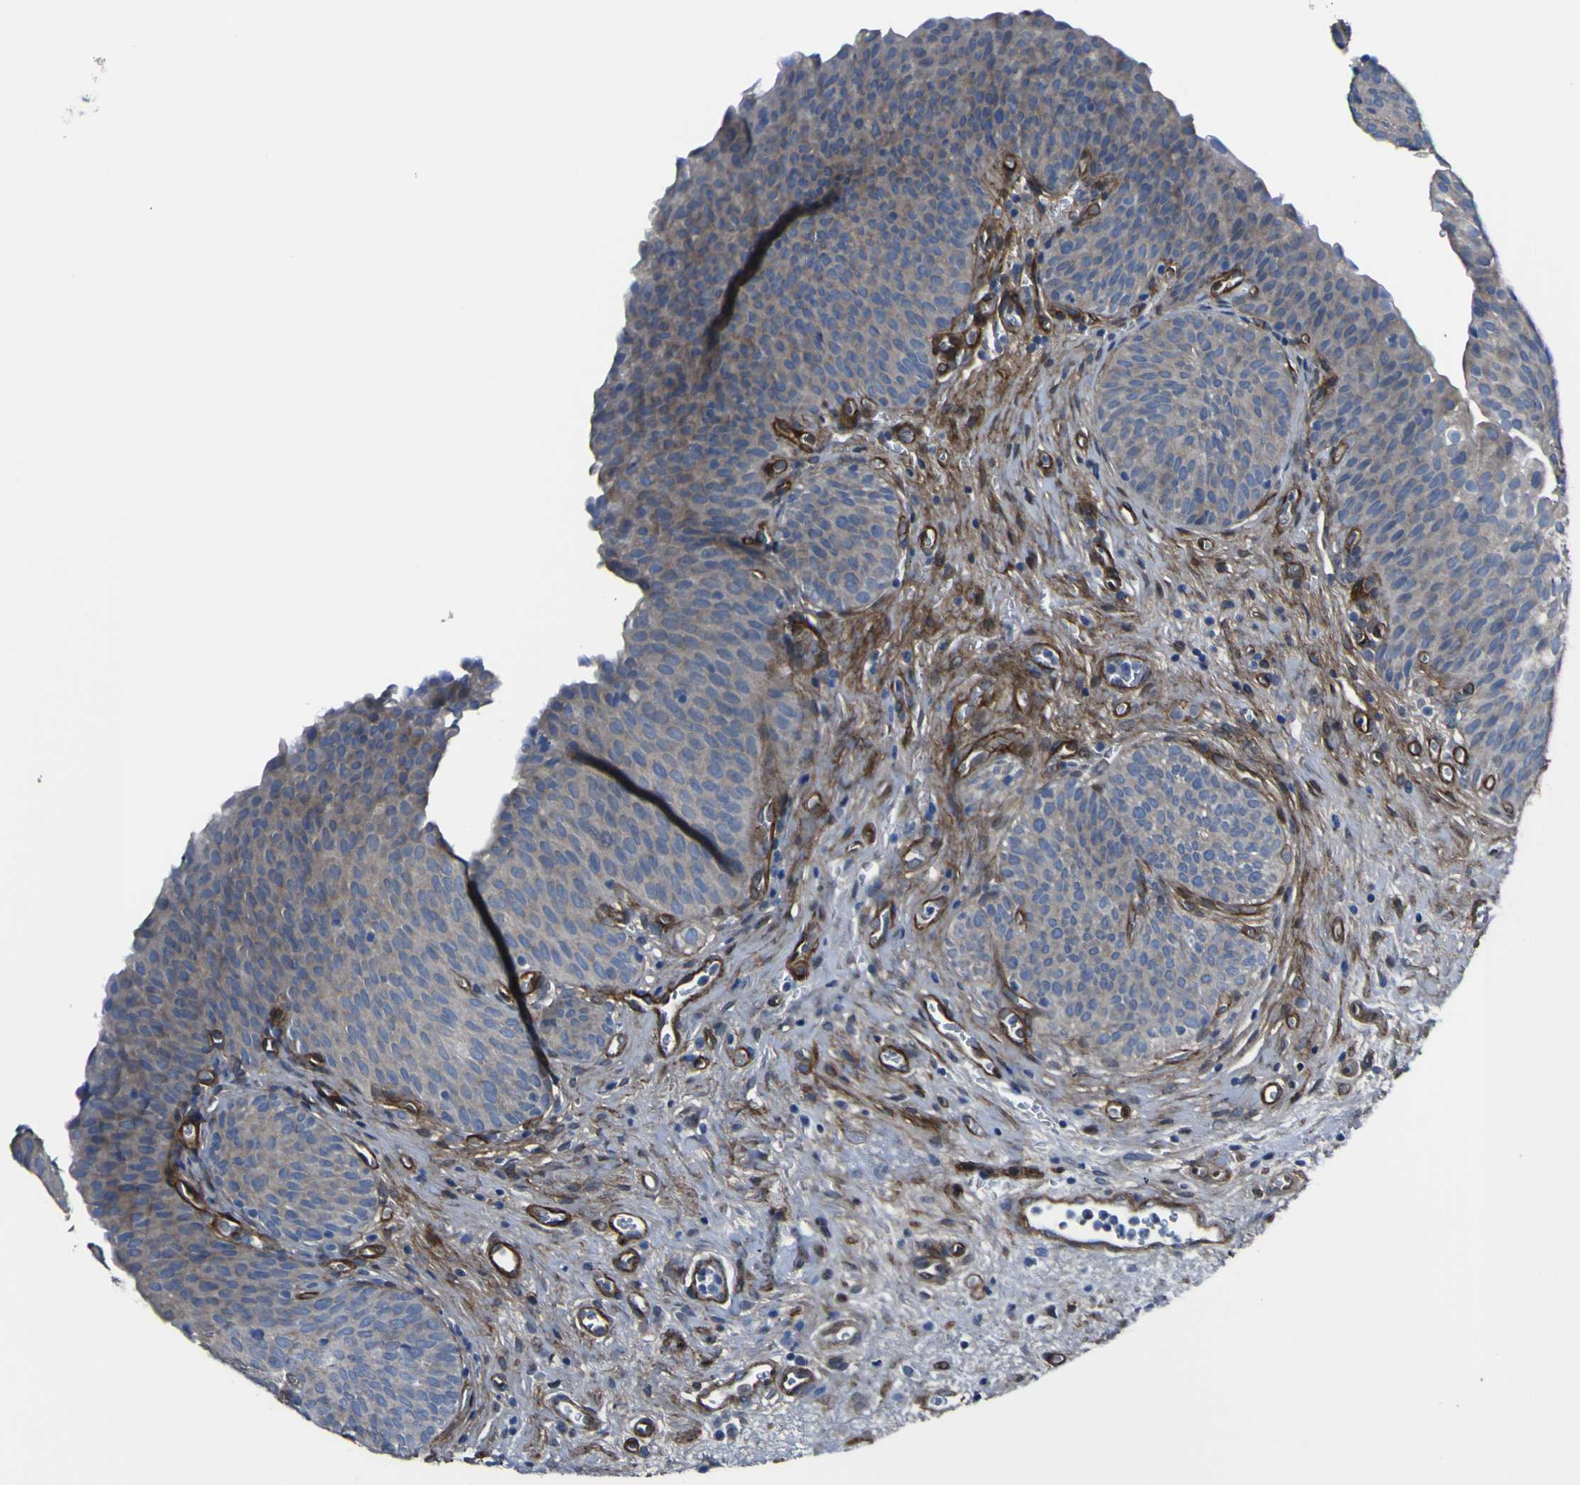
{"staining": {"intensity": "moderate", "quantity": "25%-75%", "location": "cytoplasmic/membranous"}, "tissue": "urinary bladder", "cell_type": "Urothelial cells", "image_type": "normal", "snomed": [{"axis": "morphology", "description": "Normal tissue, NOS"}, {"axis": "morphology", "description": "Dysplasia, NOS"}, {"axis": "topography", "description": "Urinary bladder"}], "caption": "Urothelial cells show moderate cytoplasmic/membranous staining in about 25%-75% of cells in normal urinary bladder. The staining was performed using DAB (3,3'-diaminobenzidine), with brown indicating positive protein expression. Nuclei are stained blue with hematoxylin.", "gene": "LRRN1", "patient": {"sex": "male", "age": 35}}